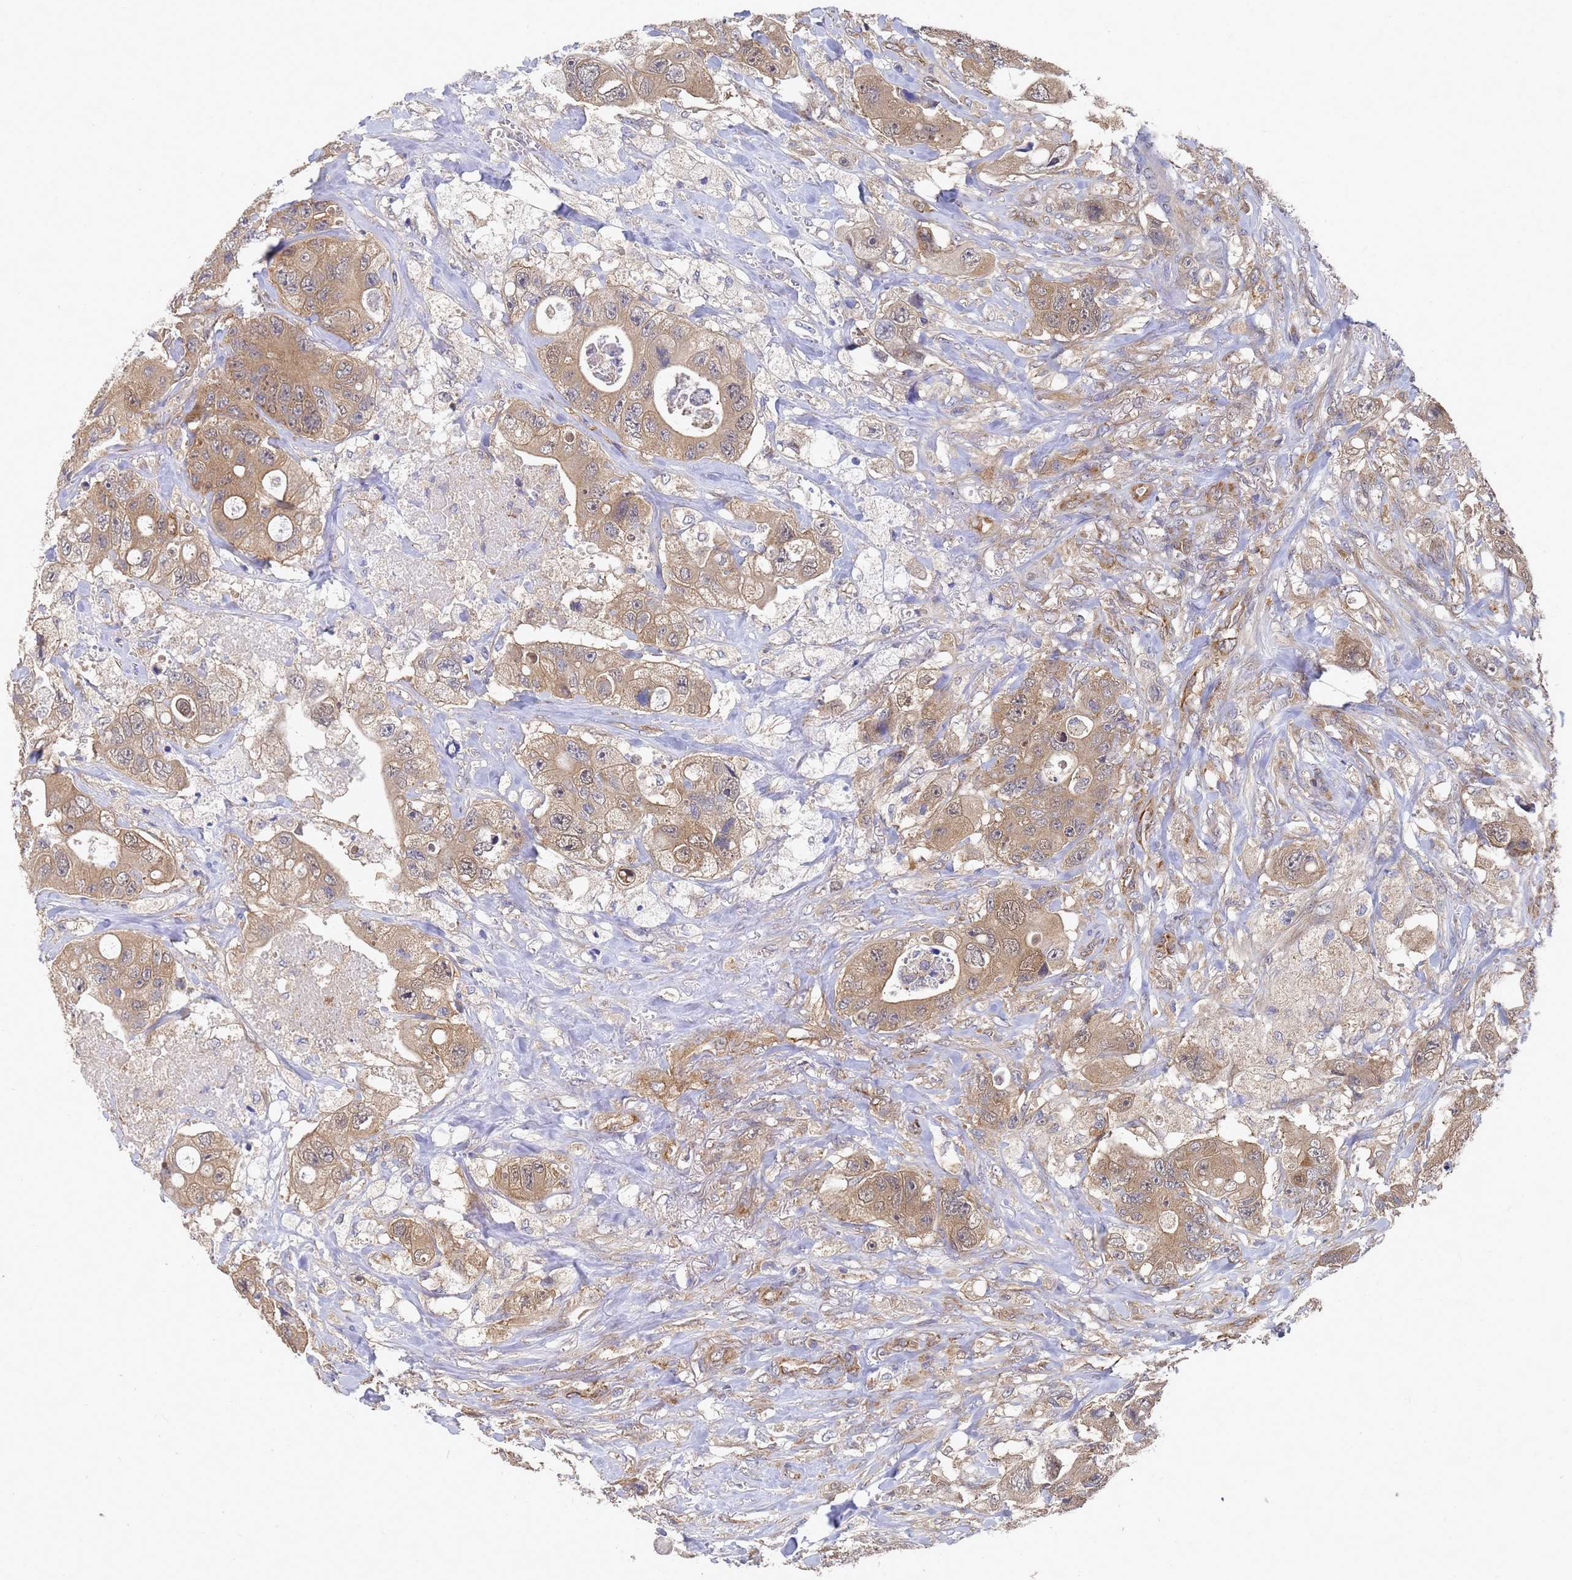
{"staining": {"intensity": "weak", "quantity": ">75%", "location": "cytoplasmic/membranous"}, "tissue": "colorectal cancer", "cell_type": "Tumor cells", "image_type": "cancer", "snomed": [{"axis": "morphology", "description": "Adenocarcinoma, NOS"}, {"axis": "topography", "description": "Colon"}], "caption": "Protein expression analysis of colorectal cancer (adenocarcinoma) exhibits weak cytoplasmic/membranous staining in about >75% of tumor cells.", "gene": "ALS2CL", "patient": {"sex": "female", "age": 46}}